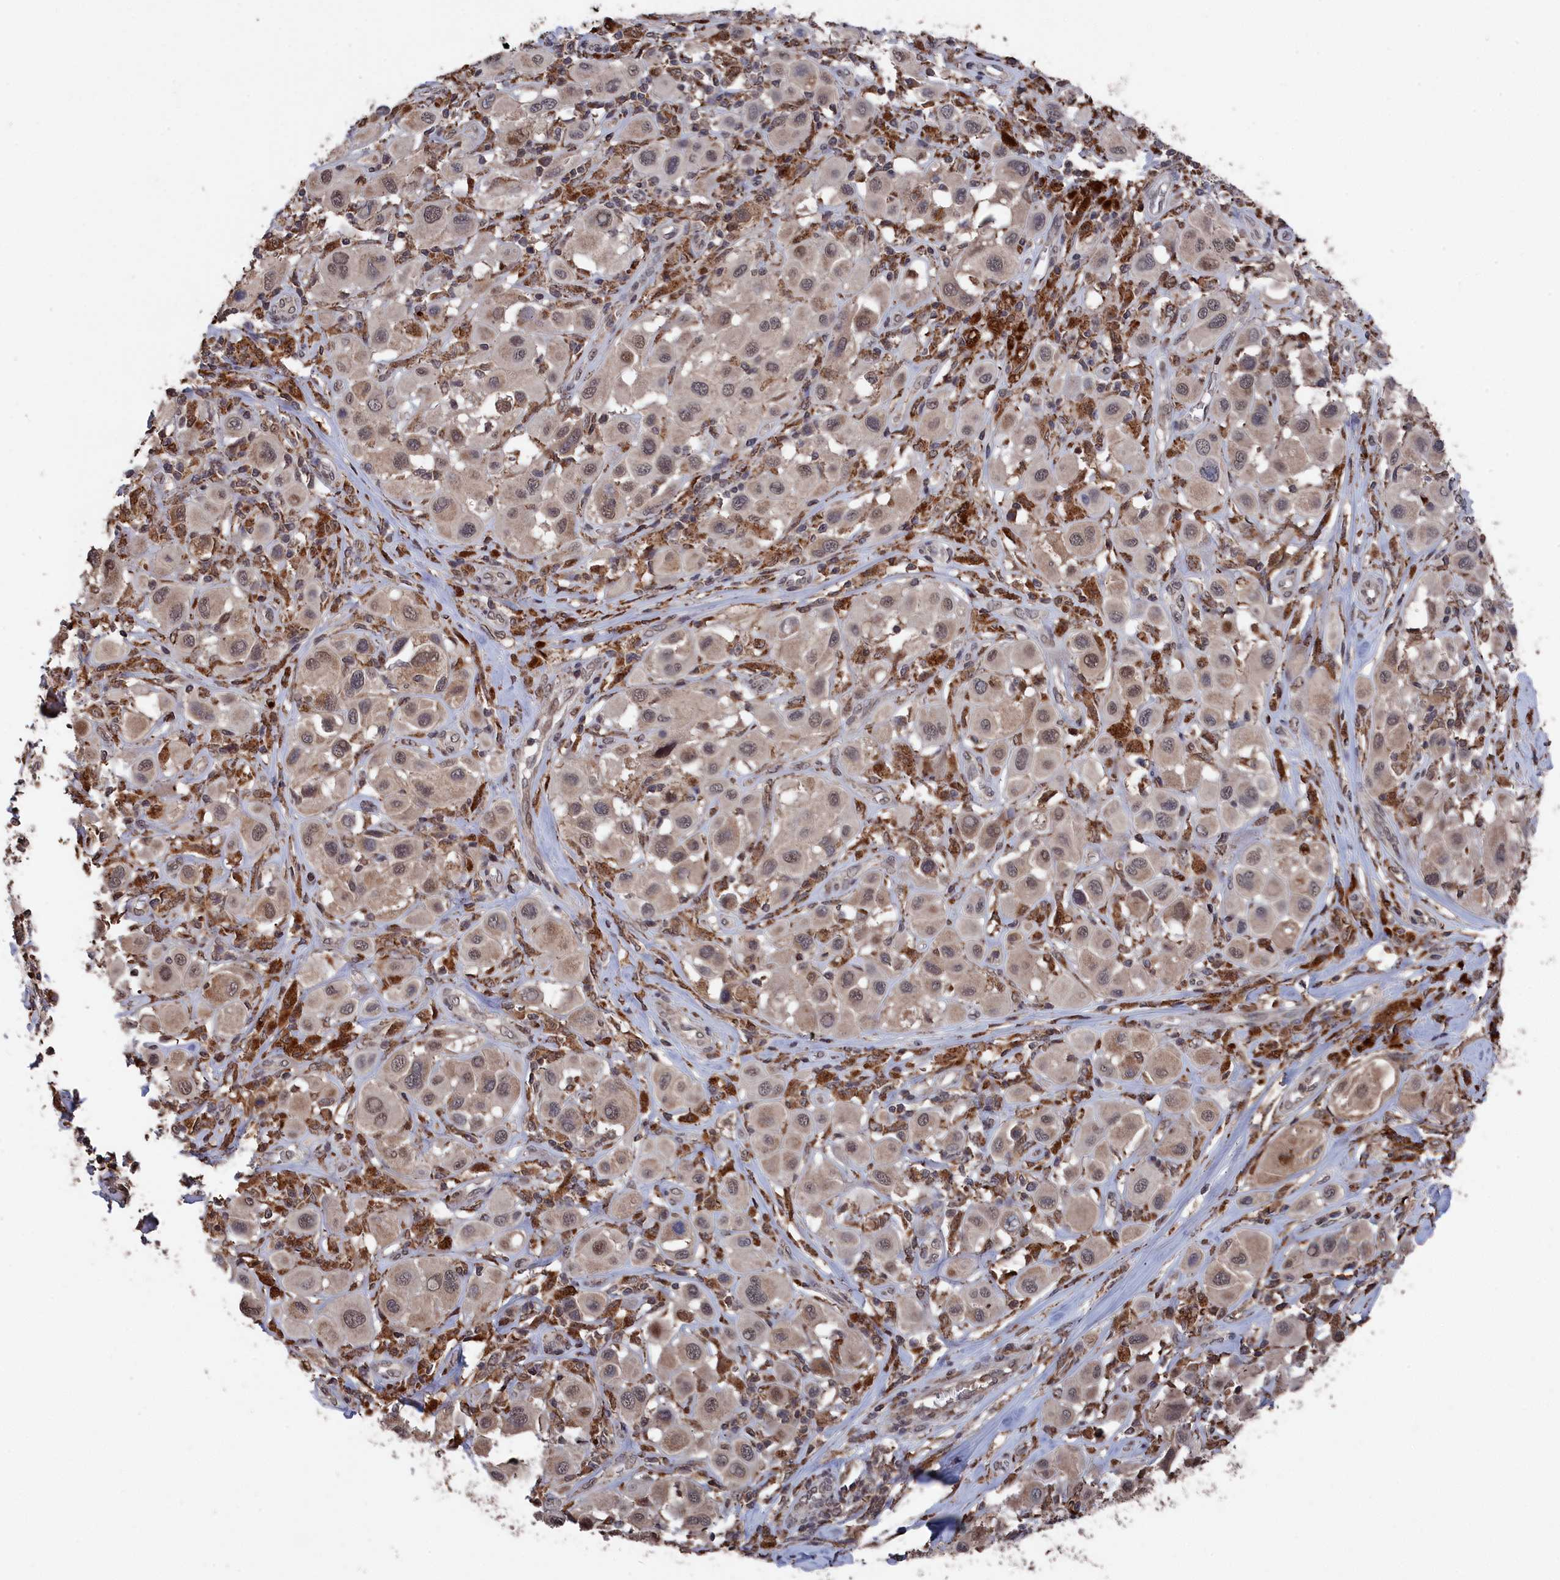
{"staining": {"intensity": "weak", "quantity": ">75%", "location": "nuclear"}, "tissue": "melanoma", "cell_type": "Tumor cells", "image_type": "cancer", "snomed": [{"axis": "morphology", "description": "Malignant melanoma, Metastatic site"}, {"axis": "topography", "description": "Skin"}], "caption": "Weak nuclear protein staining is identified in approximately >75% of tumor cells in melanoma. The staining is performed using DAB (3,3'-diaminobenzidine) brown chromogen to label protein expression. The nuclei are counter-stained blue using hematoxylin.", "gene": "CEACAM21", "patient": {"sex": "male", "age": 41}}